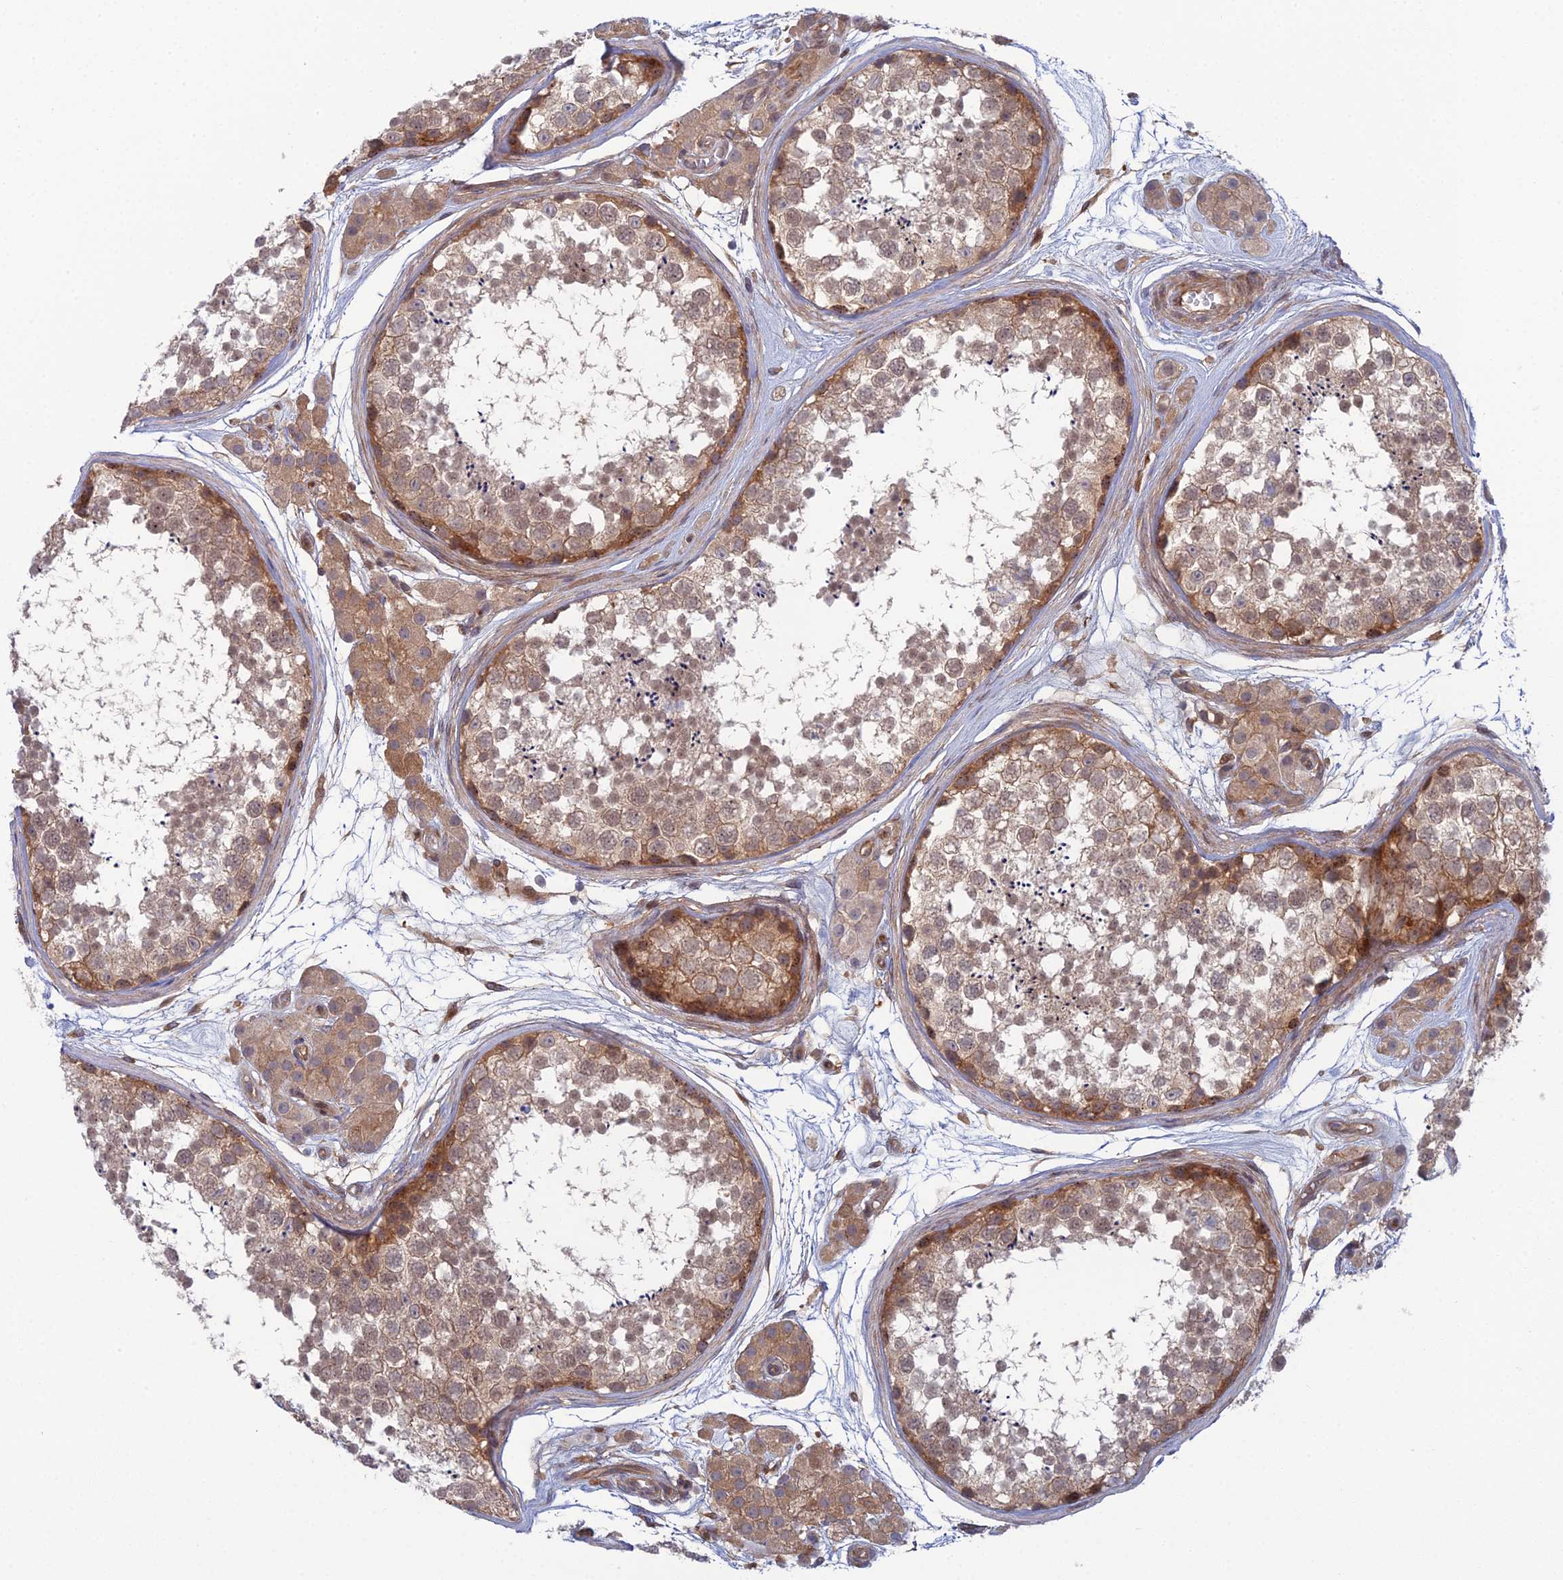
{"staining": {"intensity": "moderate", "quantity": "25%-75%", "location": "cytoplasmic/membranous"}, "tissue": "testis", "cell_type": "Cells in seminiferous ducts", "image_type": "normal", "snomed": [{"axis": "morphology", "description": "Normal tissue, NOS"}, {"axis": "topography", "description": "Testis"}], "caption": "IHC image of normal testis: human testis stained using immunohistochemistry exhibits medium levels of moderate protein expression localized specifically in the cytoplasmic/membranous of cells in seminiferous ducts, appearing as a cytoplasmic/membranous brown color.", "gene": "ABHD1", "patient": {"sex": "male", "age": 56}}